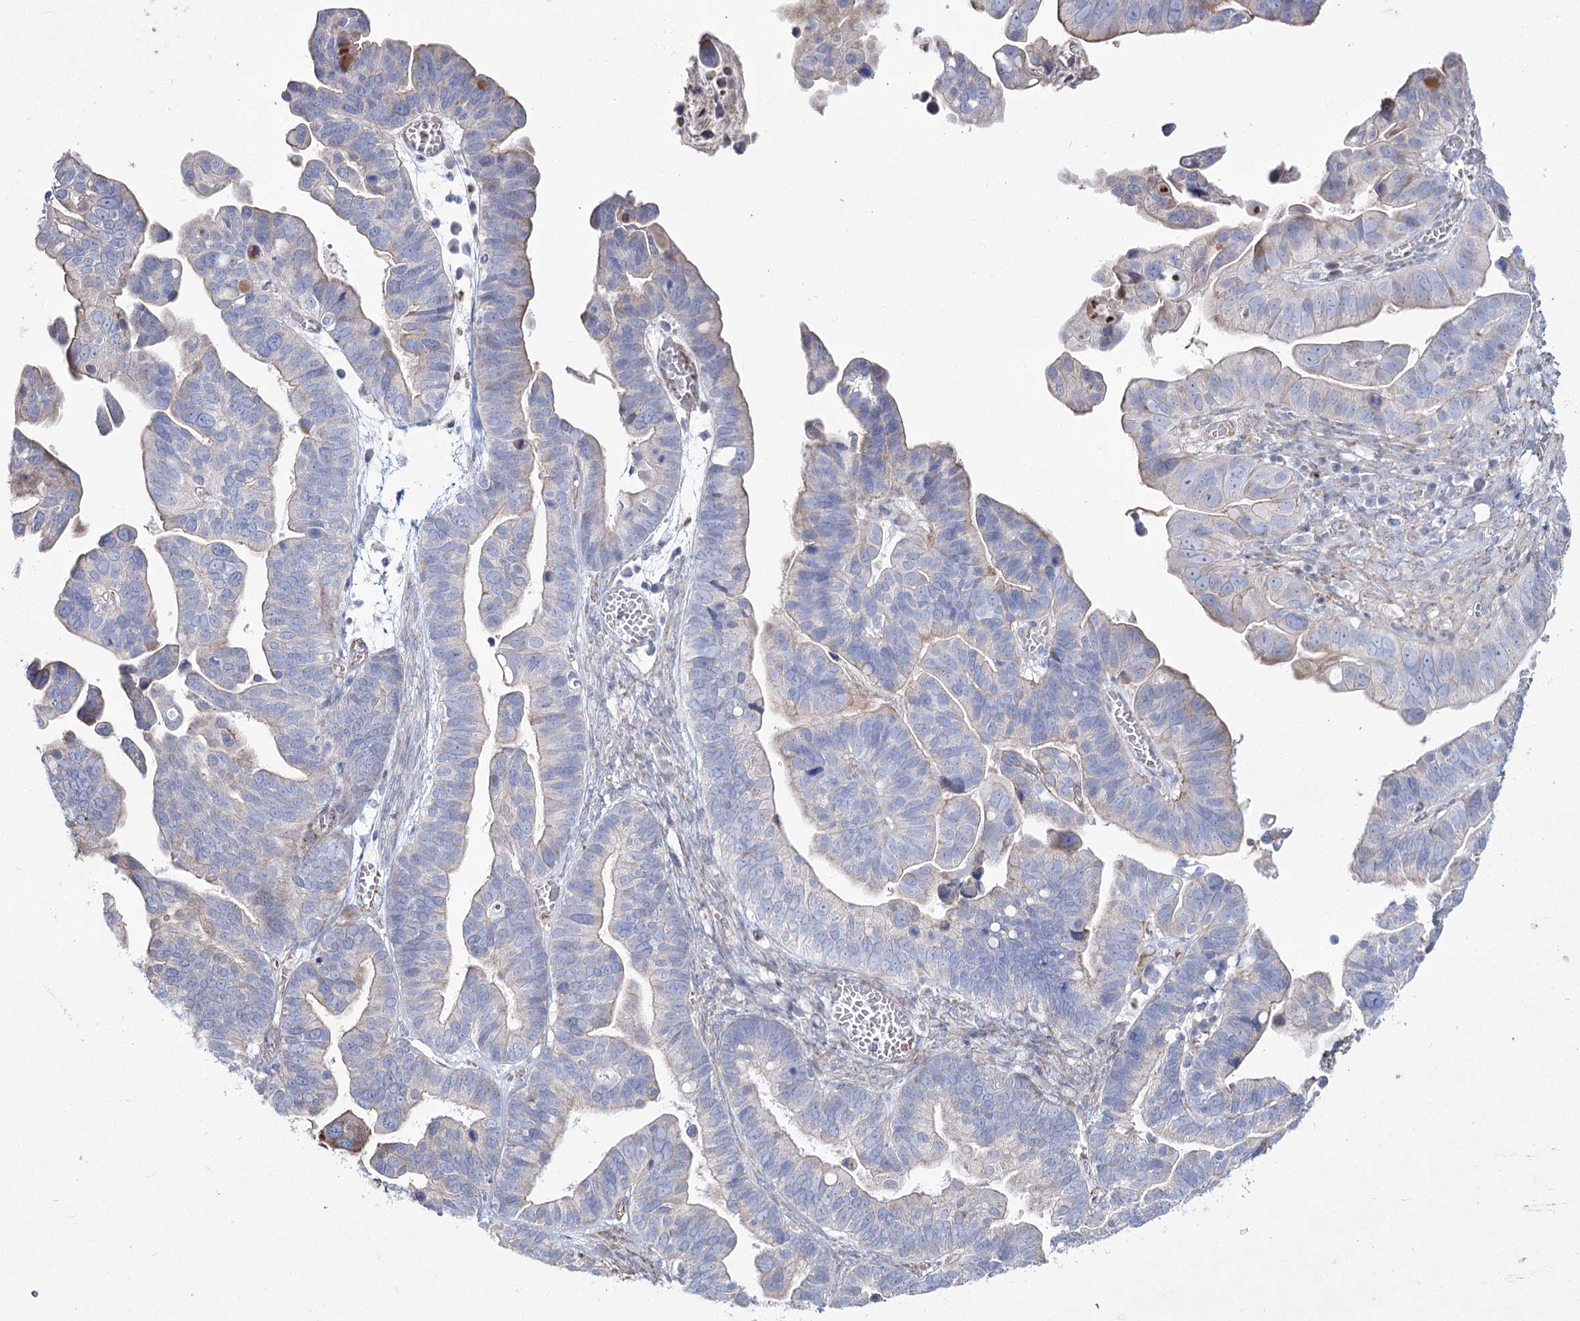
{"staining": {"intensity": "weak", "quantity": "<25%", "location": "cytoplasmic/membranous"}, "tissue": "ovarian cancer", "cell_type": "Tumor cells", "image_type": "cancer", "snomed": [{"axis": "morphology", "description": "Cystadenocarcinoma, serous, NOS"}, {"axis": "topography", "description": "Ovary"}], "caption": "The IHC micrograph has no significant positivity in tumor cells of serous cystadenocarcinoma (ovarian) tissue. Brightfield microscopy of immunohistochemistry (IHC) stained with DAB (3,3'-diaminobenzidine) (brown) and hematoxylin (blue), captured at high magnification.", "gene": "ME3", "patient": {"sex": "female", "age": 56}}